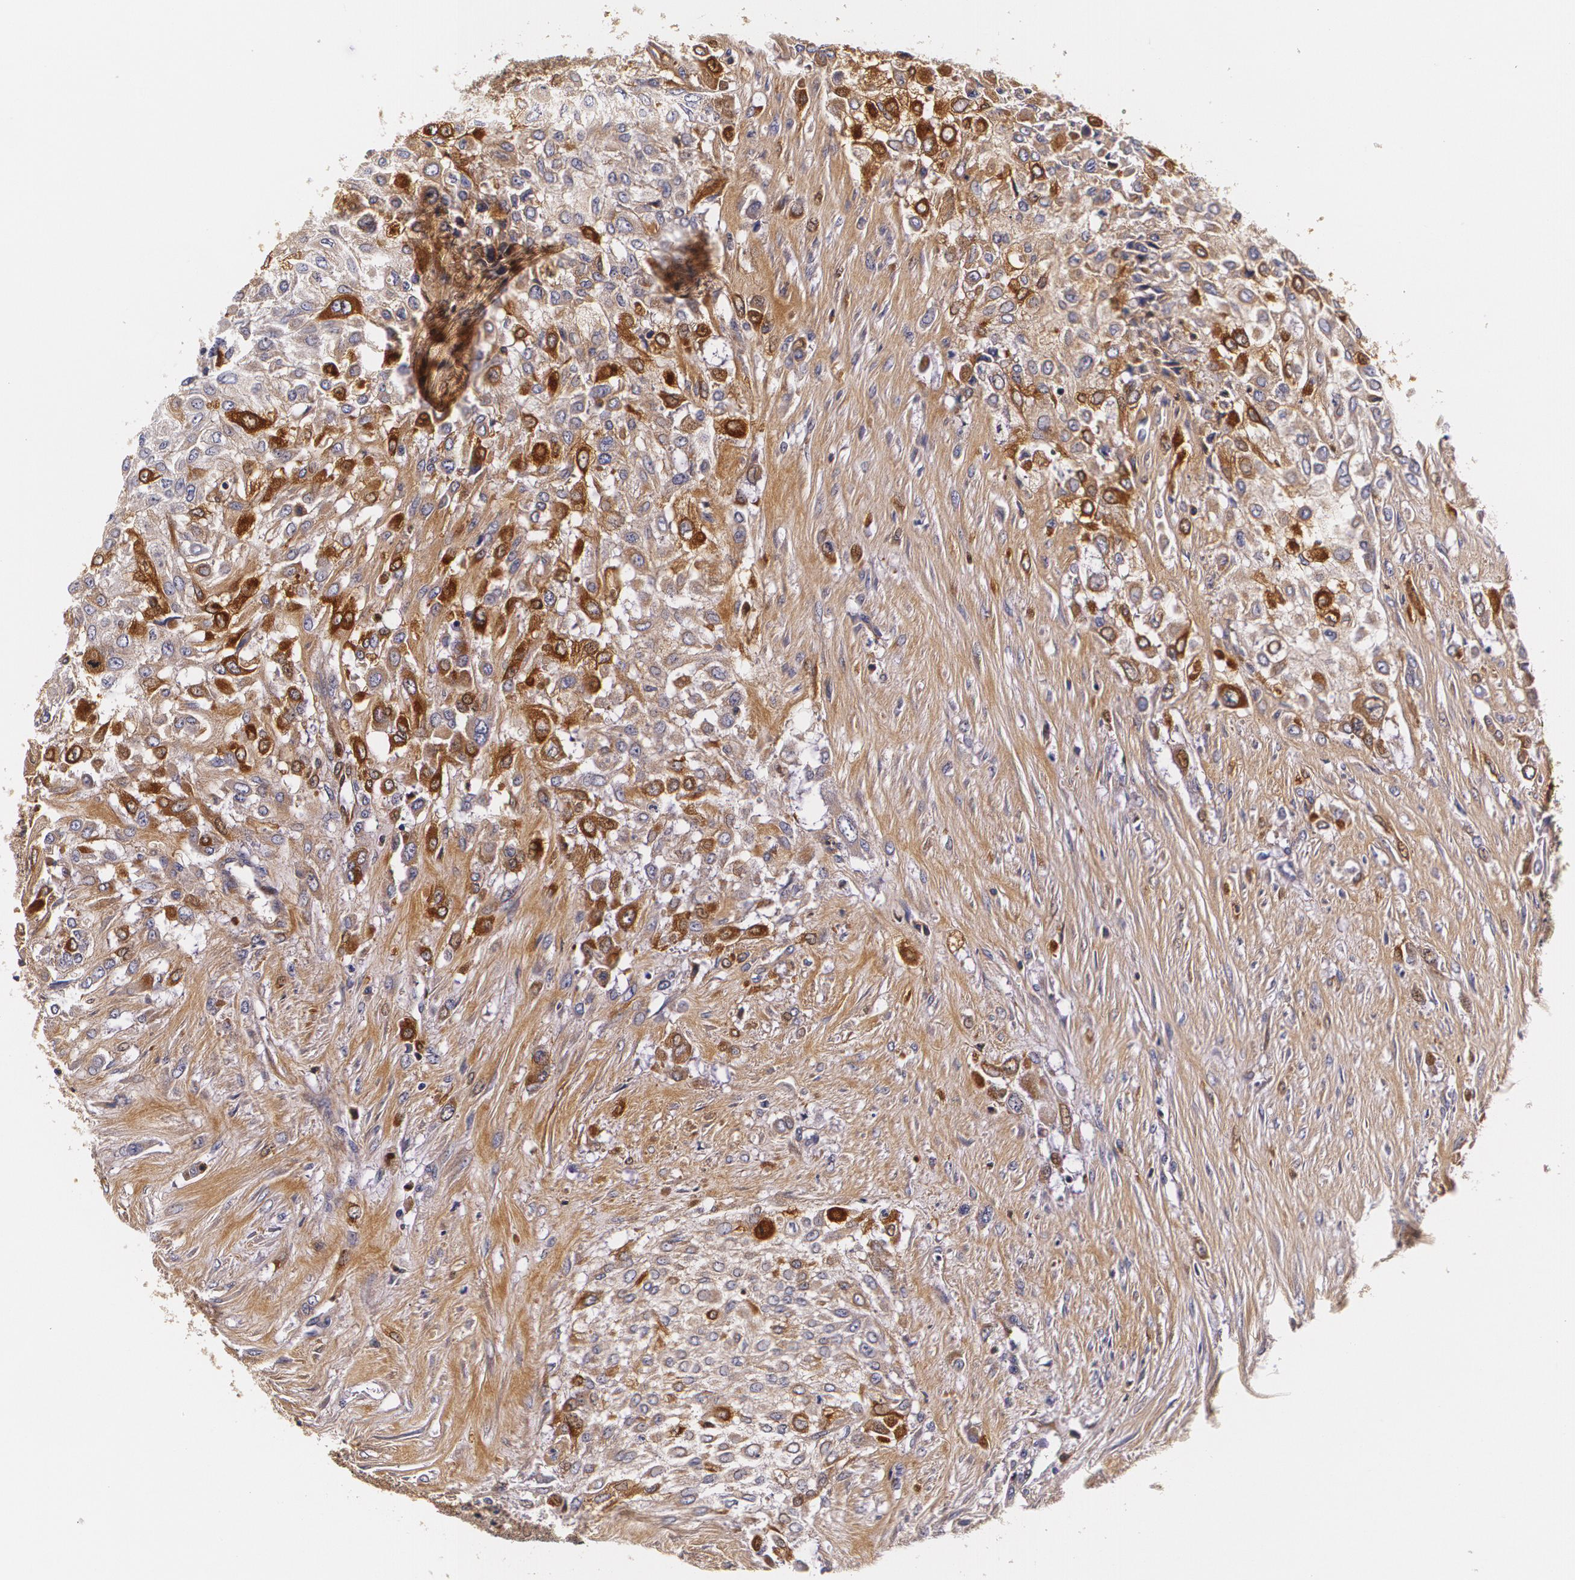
{"staining": {"intensity": "moderate", "quantity": "<25%", "location": "cytoplasmic/membranous"}, "tissue": "urothelial cancer", "cell_type": "Tumor cells", "image_type": "cancer", "snomed": [{"axis": "morphology", "description": "Urothelial carcinoma, High grade"}, {"axis": "topography", "description": "Urinary bladder"}], "caption": "Immunohistochemistry (IHC) photomicrograph of urothelial carcinoma (high-grade) stained for a protein (brown), which demonstrates low levels of moderate cytoplasmic/membranous expression in about <25% of tumor cells.", "gene": "TTR", "patient": {"sex": "male", "age": 57}}